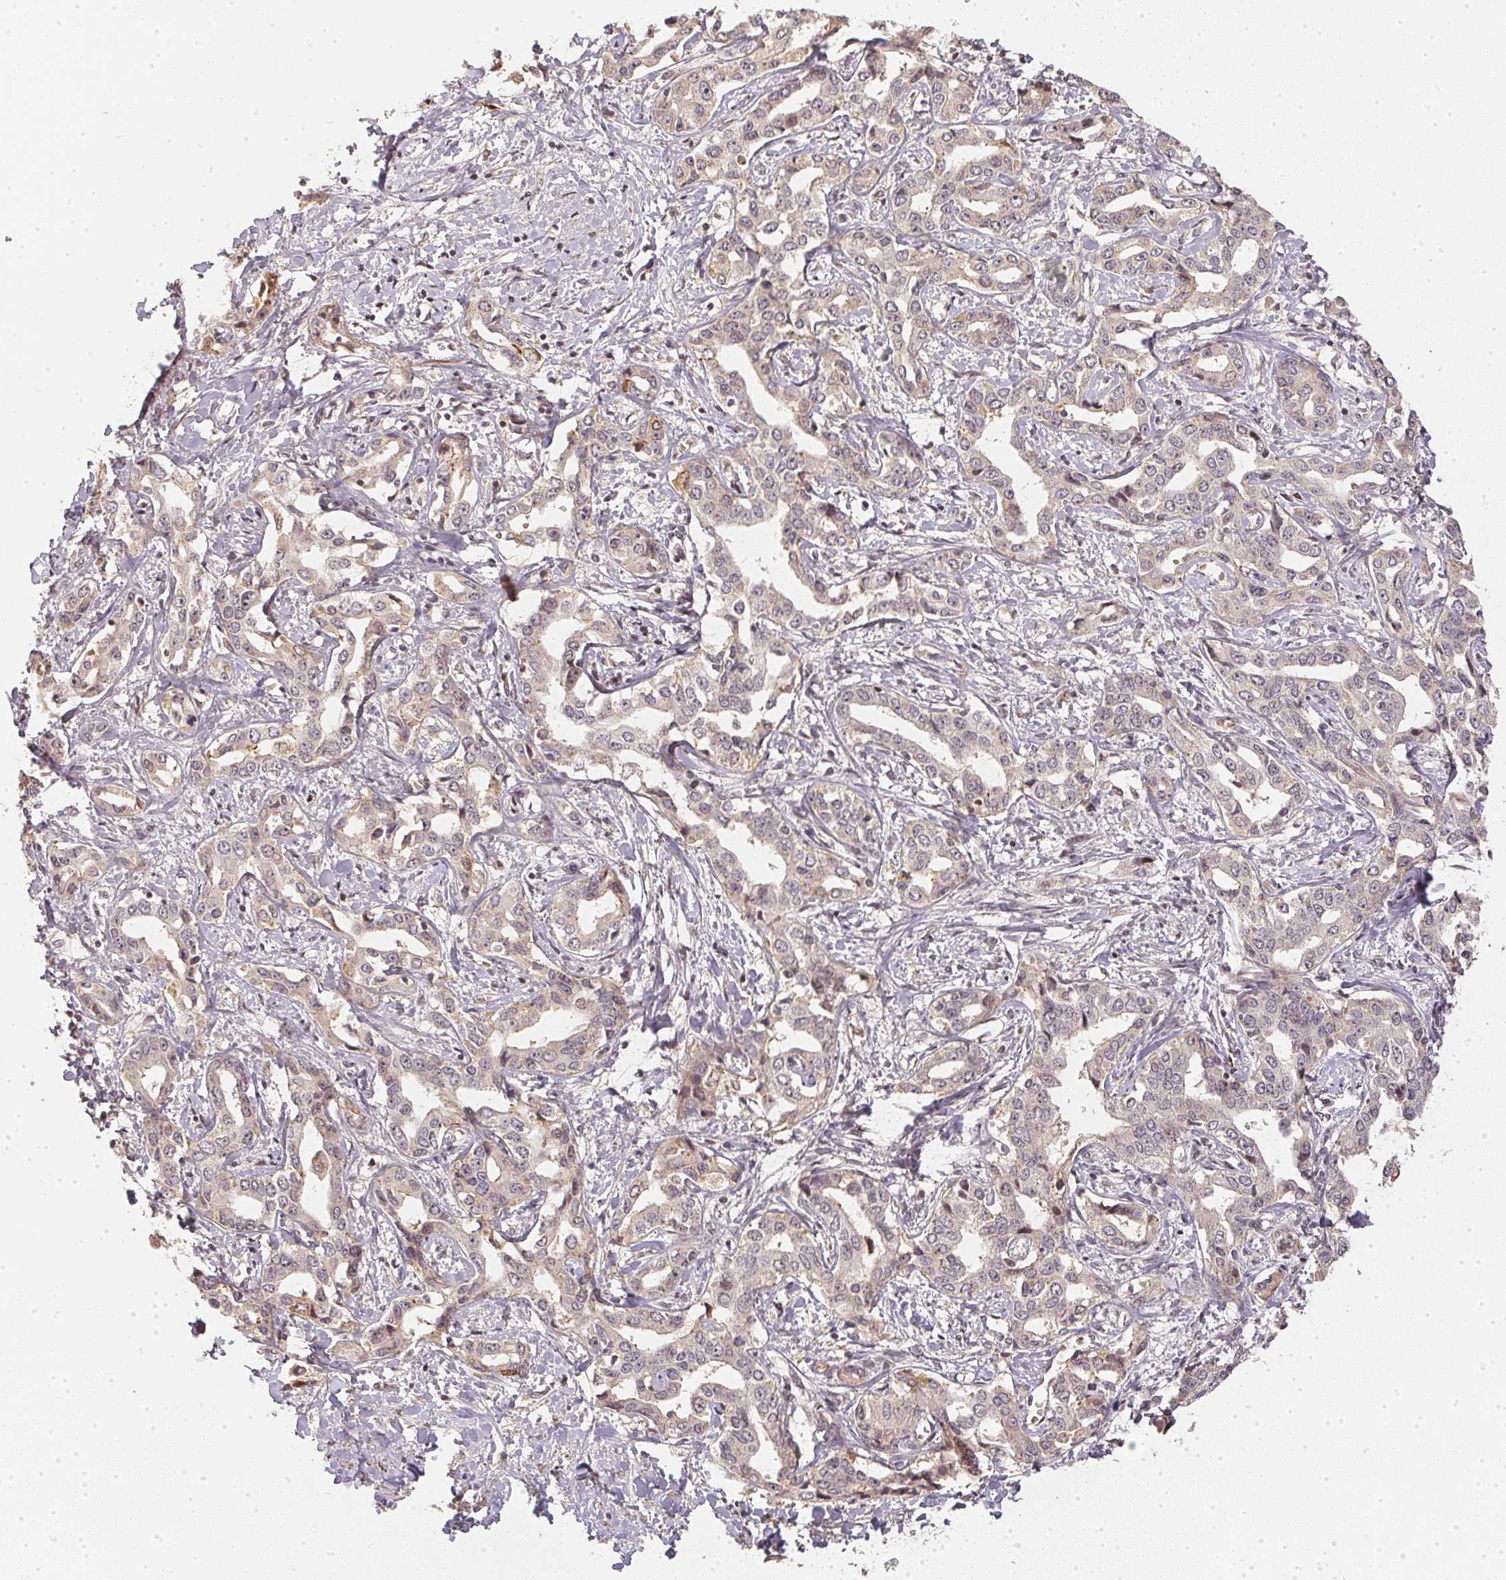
{"staining": {"intensity": "negative", "quantity": "none", "location": "none"}, "tissue": "liver cancer", "cell_type": "Tumor cells", "image_type": "cancer", "snomed": [{"axis": "morphology", "description": "Cholangiocarcinoma"}, {"axis": "topography", "description": "Liver"}], "caption": "This micrograph is of liver cancer (cholangiocarcinoma) stained with immunohistochemistry to label a protein in brown with the nuclei are counter-stained blue. There is no positivity in tumor cells.", "gene": "SERPINE1", "patient": {"sex": "male", "age": 59}}